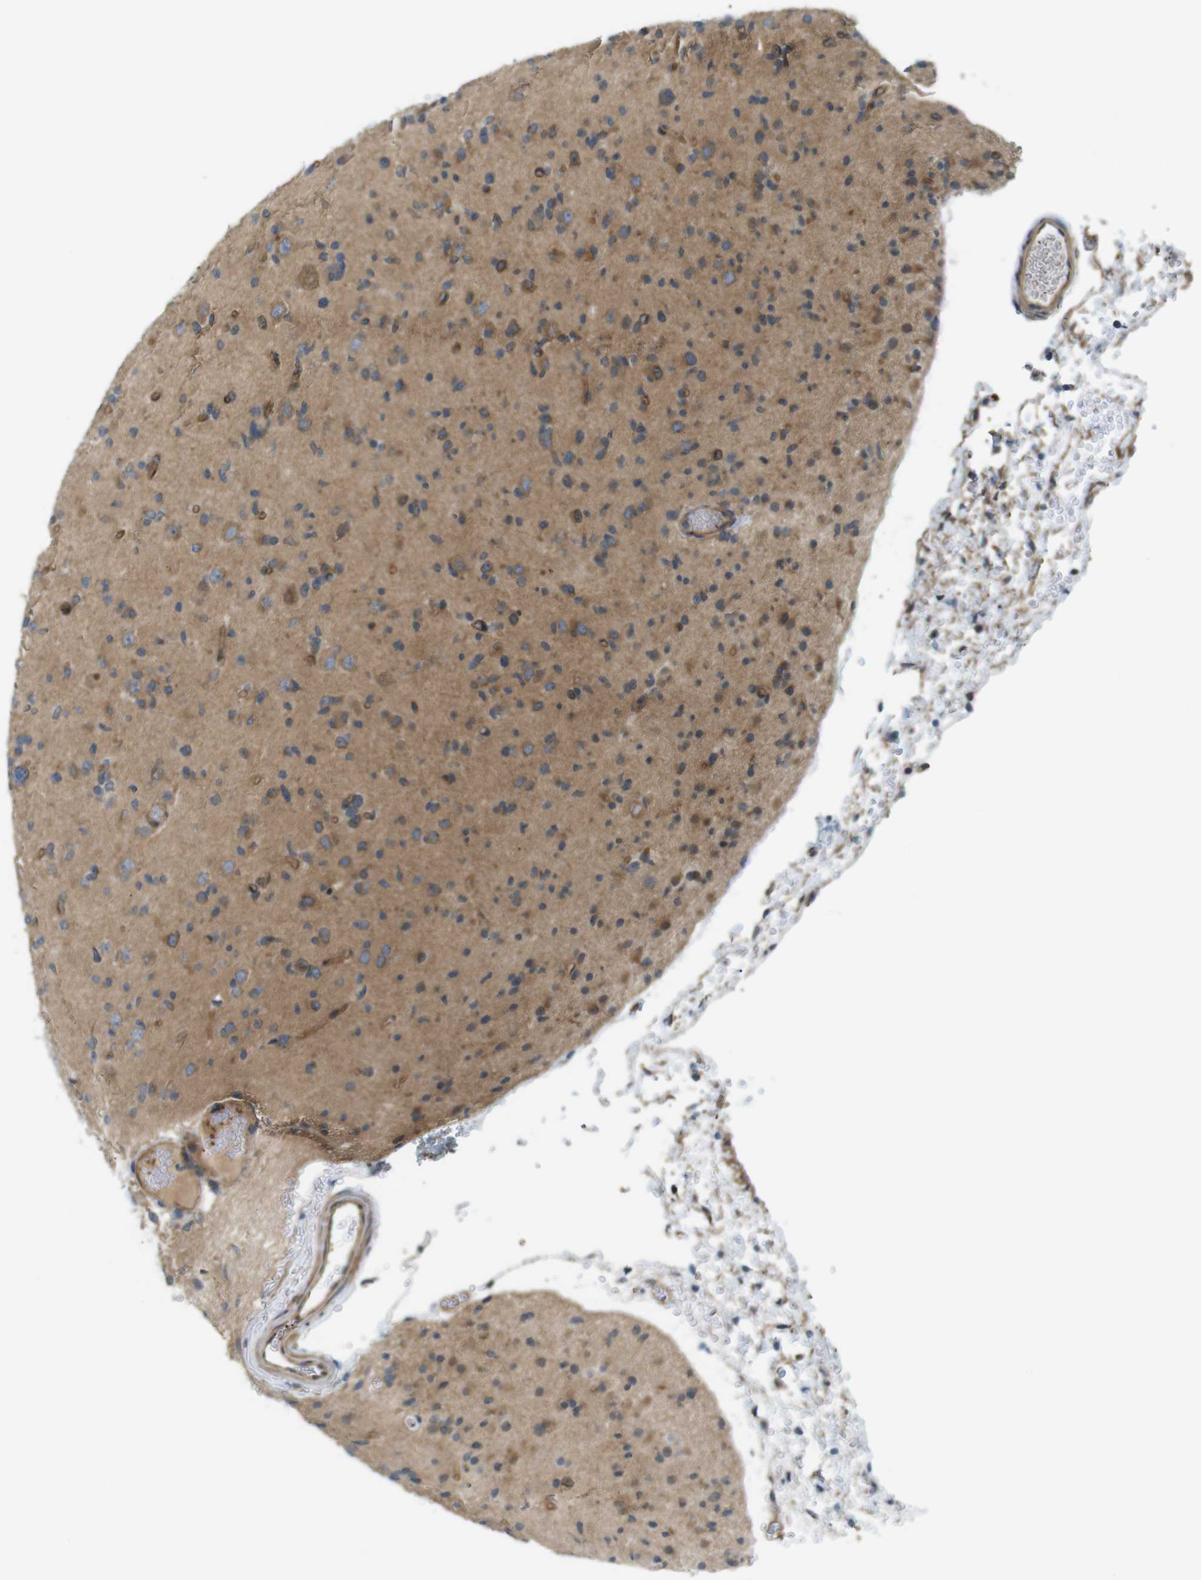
{"staining": {"intensity": "moderate", "quantity": "25%-75%", "location": "cytoplasmic/membranous,nuclear"}, "tissue": "glioma", "cell_type": "Tumor cells", "image_type": "cancer", "snomed": [{"axis": "morphology", "description": "Glioma, malignant, Low grade"}, {"axis": "topography", "description": "Brain"}], "caption": "Immunohistochemistry image of malignant glioma (low-grade) stained for a protein (brown), which demonstrates medium levels of moderate cytoplasmic/membranous and nuclear expression in about 25%-75% of tumor cells.", "gene": "TSC1", "patient": {"sex": "female", "age": 22}}